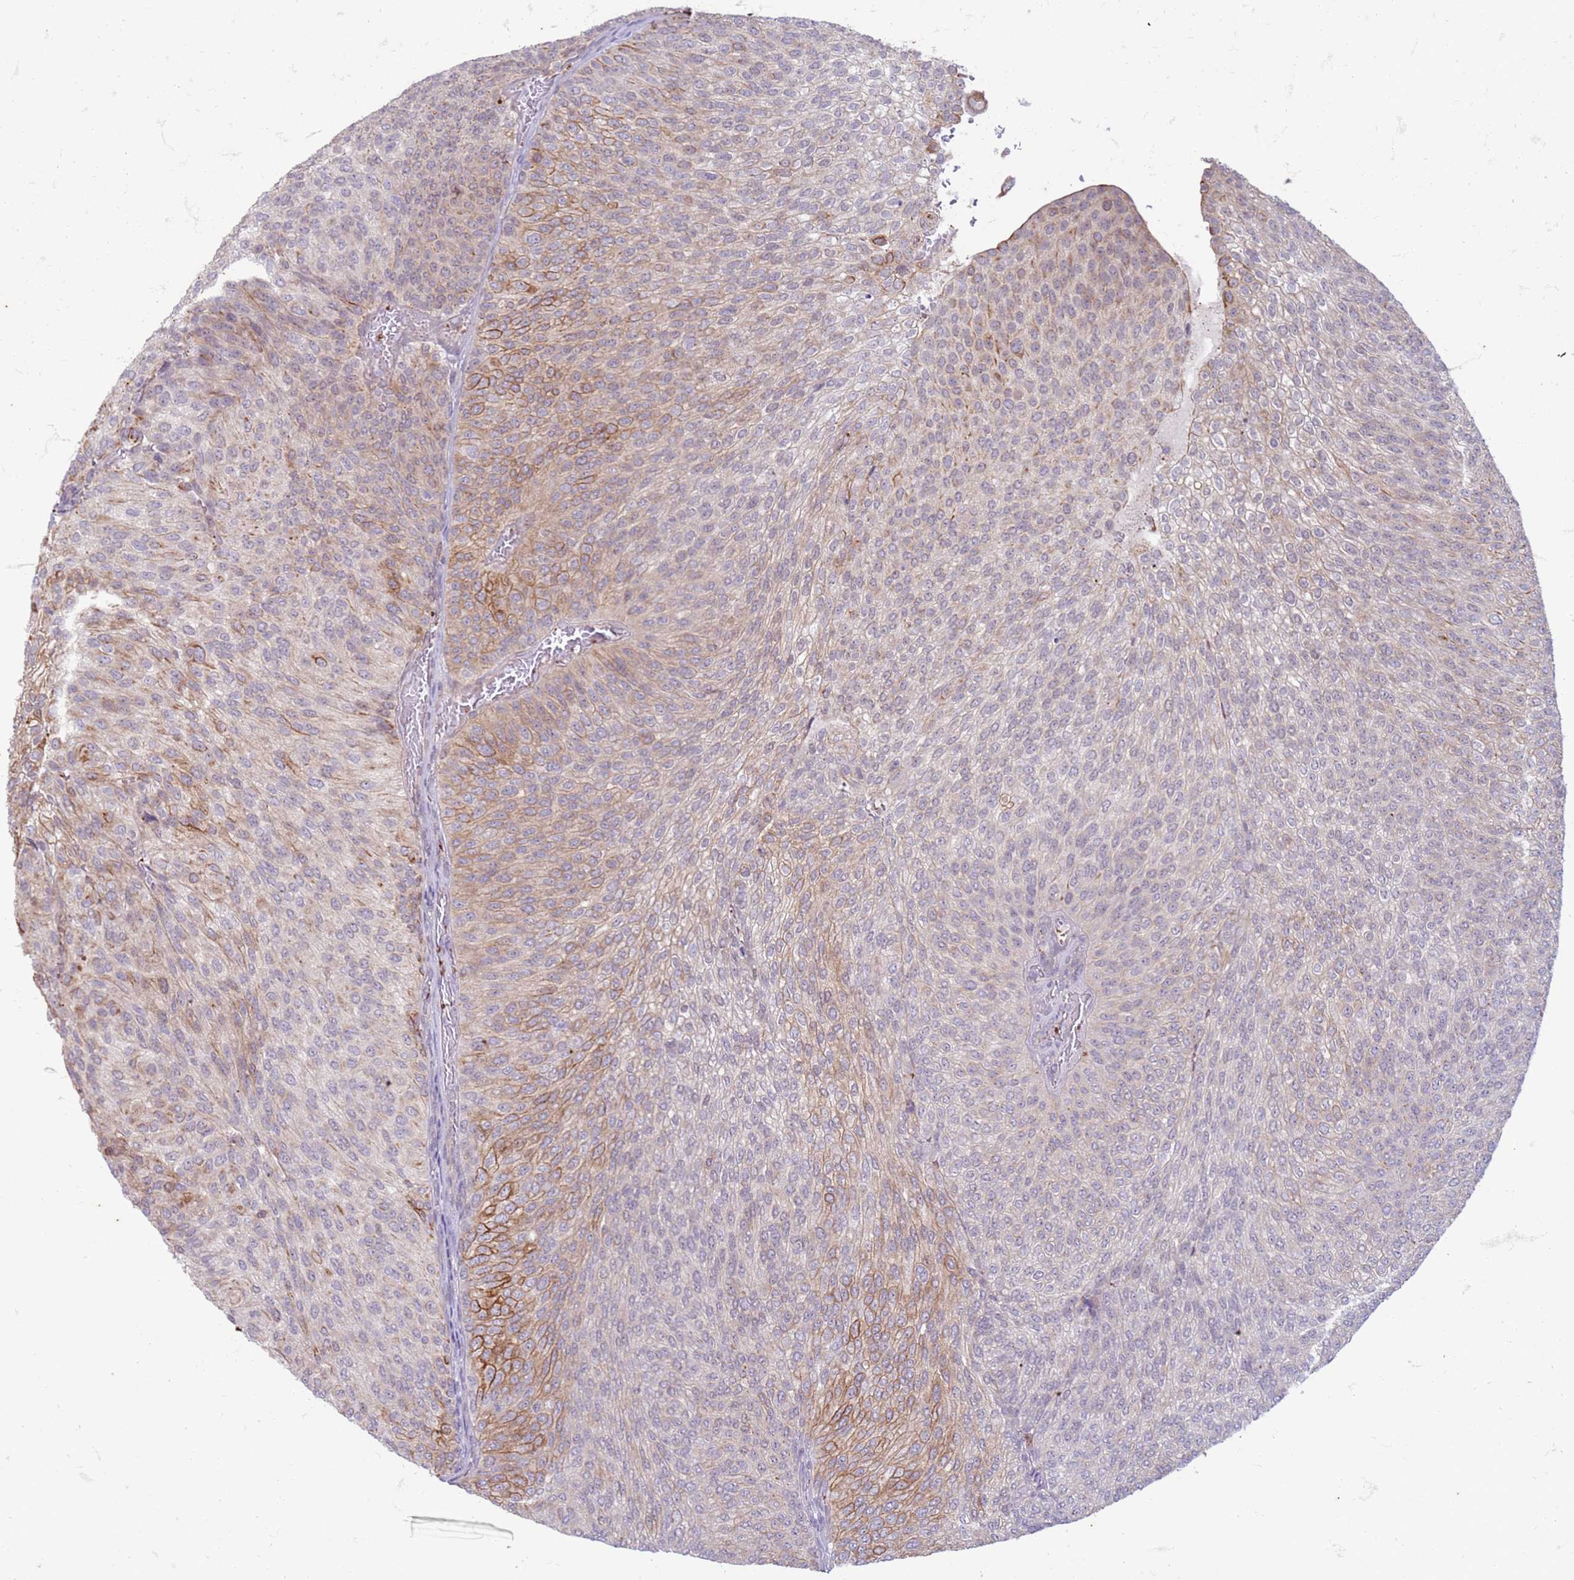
{"staining": {"intensity": "moderate", "quantity": "<25%", "location": "cytoplasmic/membranous"}, "tissue": "urothelial cancer", "cell_type": "Tumor cells", "image_type": "cancer", "snomed": [{"axis": "morphology", "description": "Urothelial carcinoma, High grade"}, {"axis": "topography", "description": "Urinary bladder"}], "caption": "A histopathology image of urothelial cancer stained for a protein exhibits moderate cytoplasmic/membranous brown staining in tumor cells.", "gene": "SLC15A3", "patient": {"sex": "female", "age": 79}}